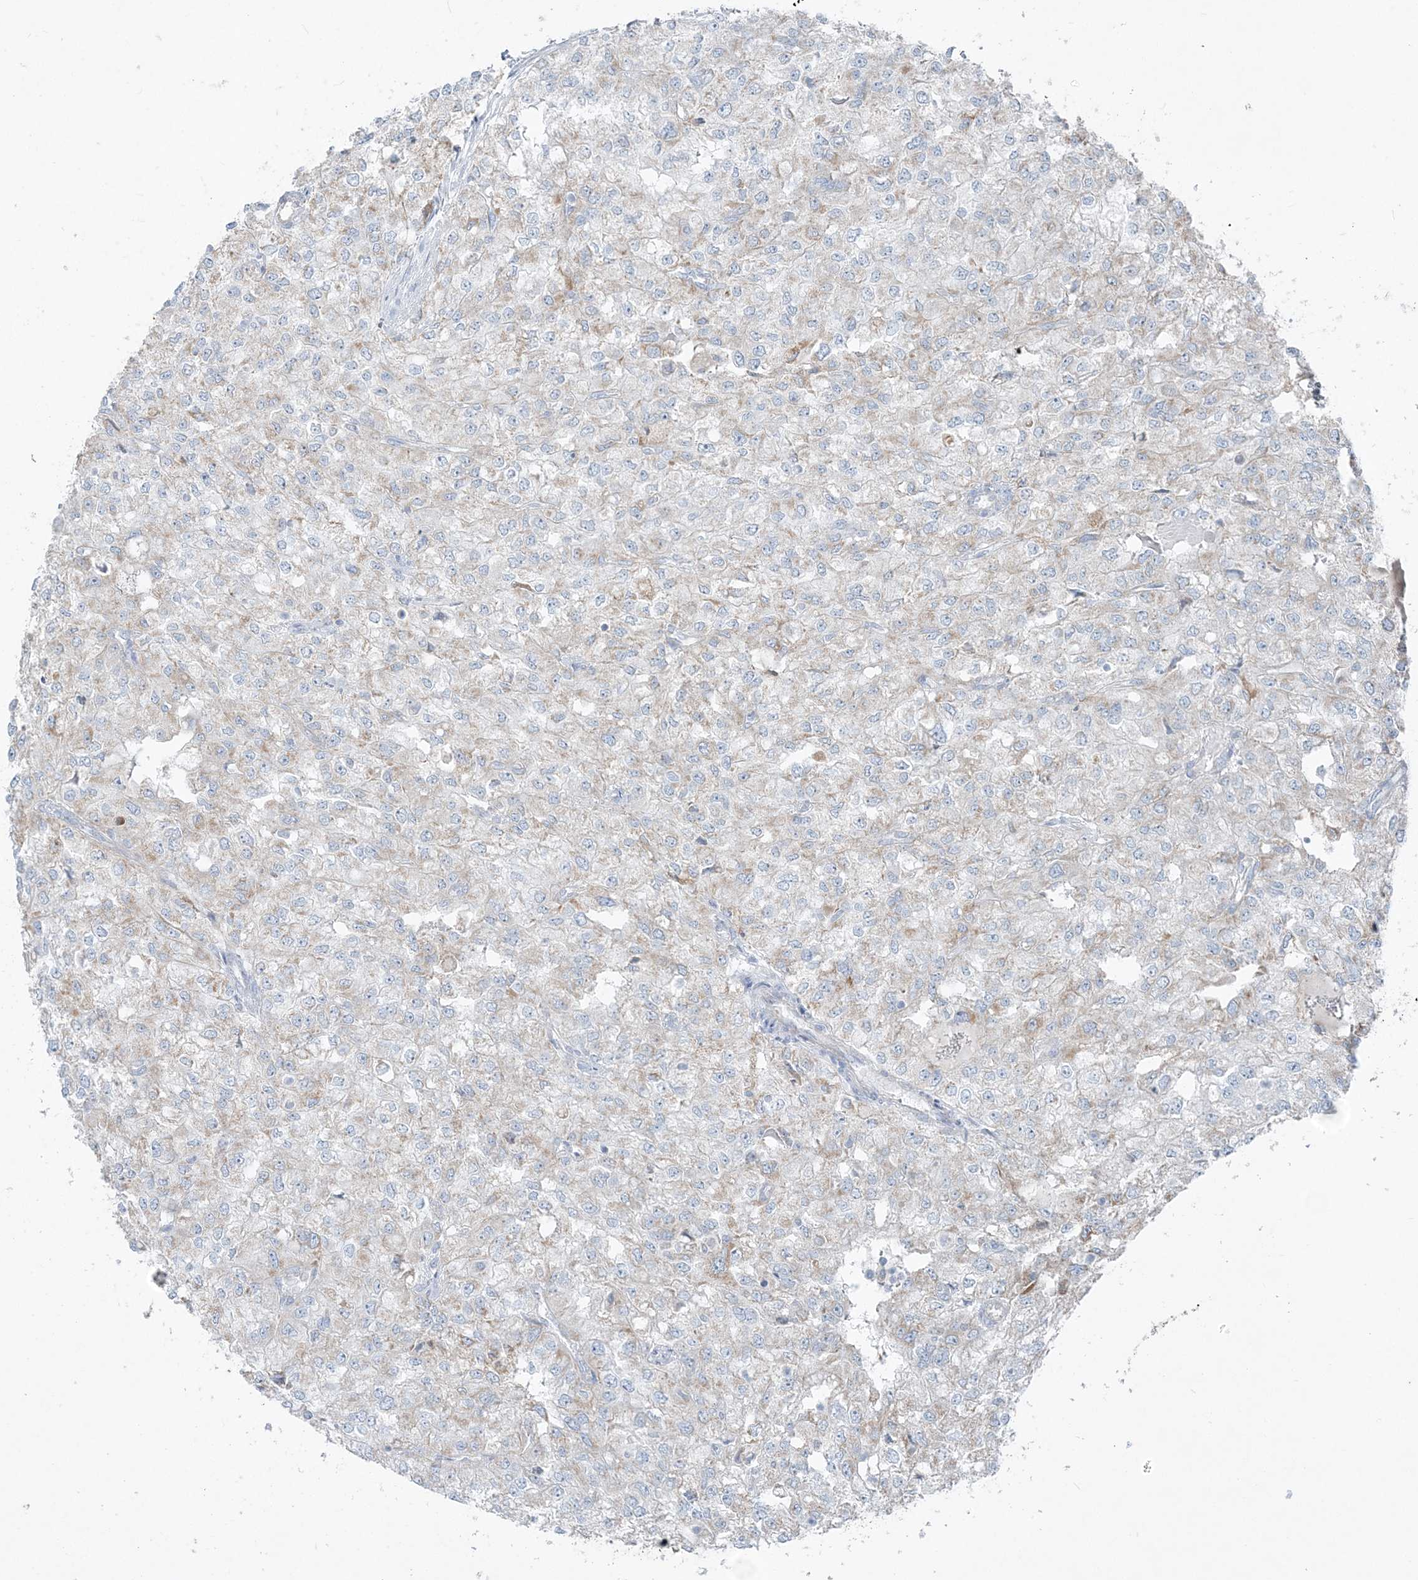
{"staining": {"intensity": "weak", "quantity": "<25%", "location": "cytoplasmic/membranous"}, "tissue": "renal cancer", "cell_type": "Tumor cells", "image_type": "cancer", "snomed": [{"axis": "morphology", "description": "Adenocarcinoma, NOS"}, {"axis": "topography", "description": "Kidney"}], "caption": "A micrograph of human renal cancer (adenocarcinoma) is negative for staining in tumor cells.", "gene": "PCCB", "patient": {"sex": "female", "age": 54}}